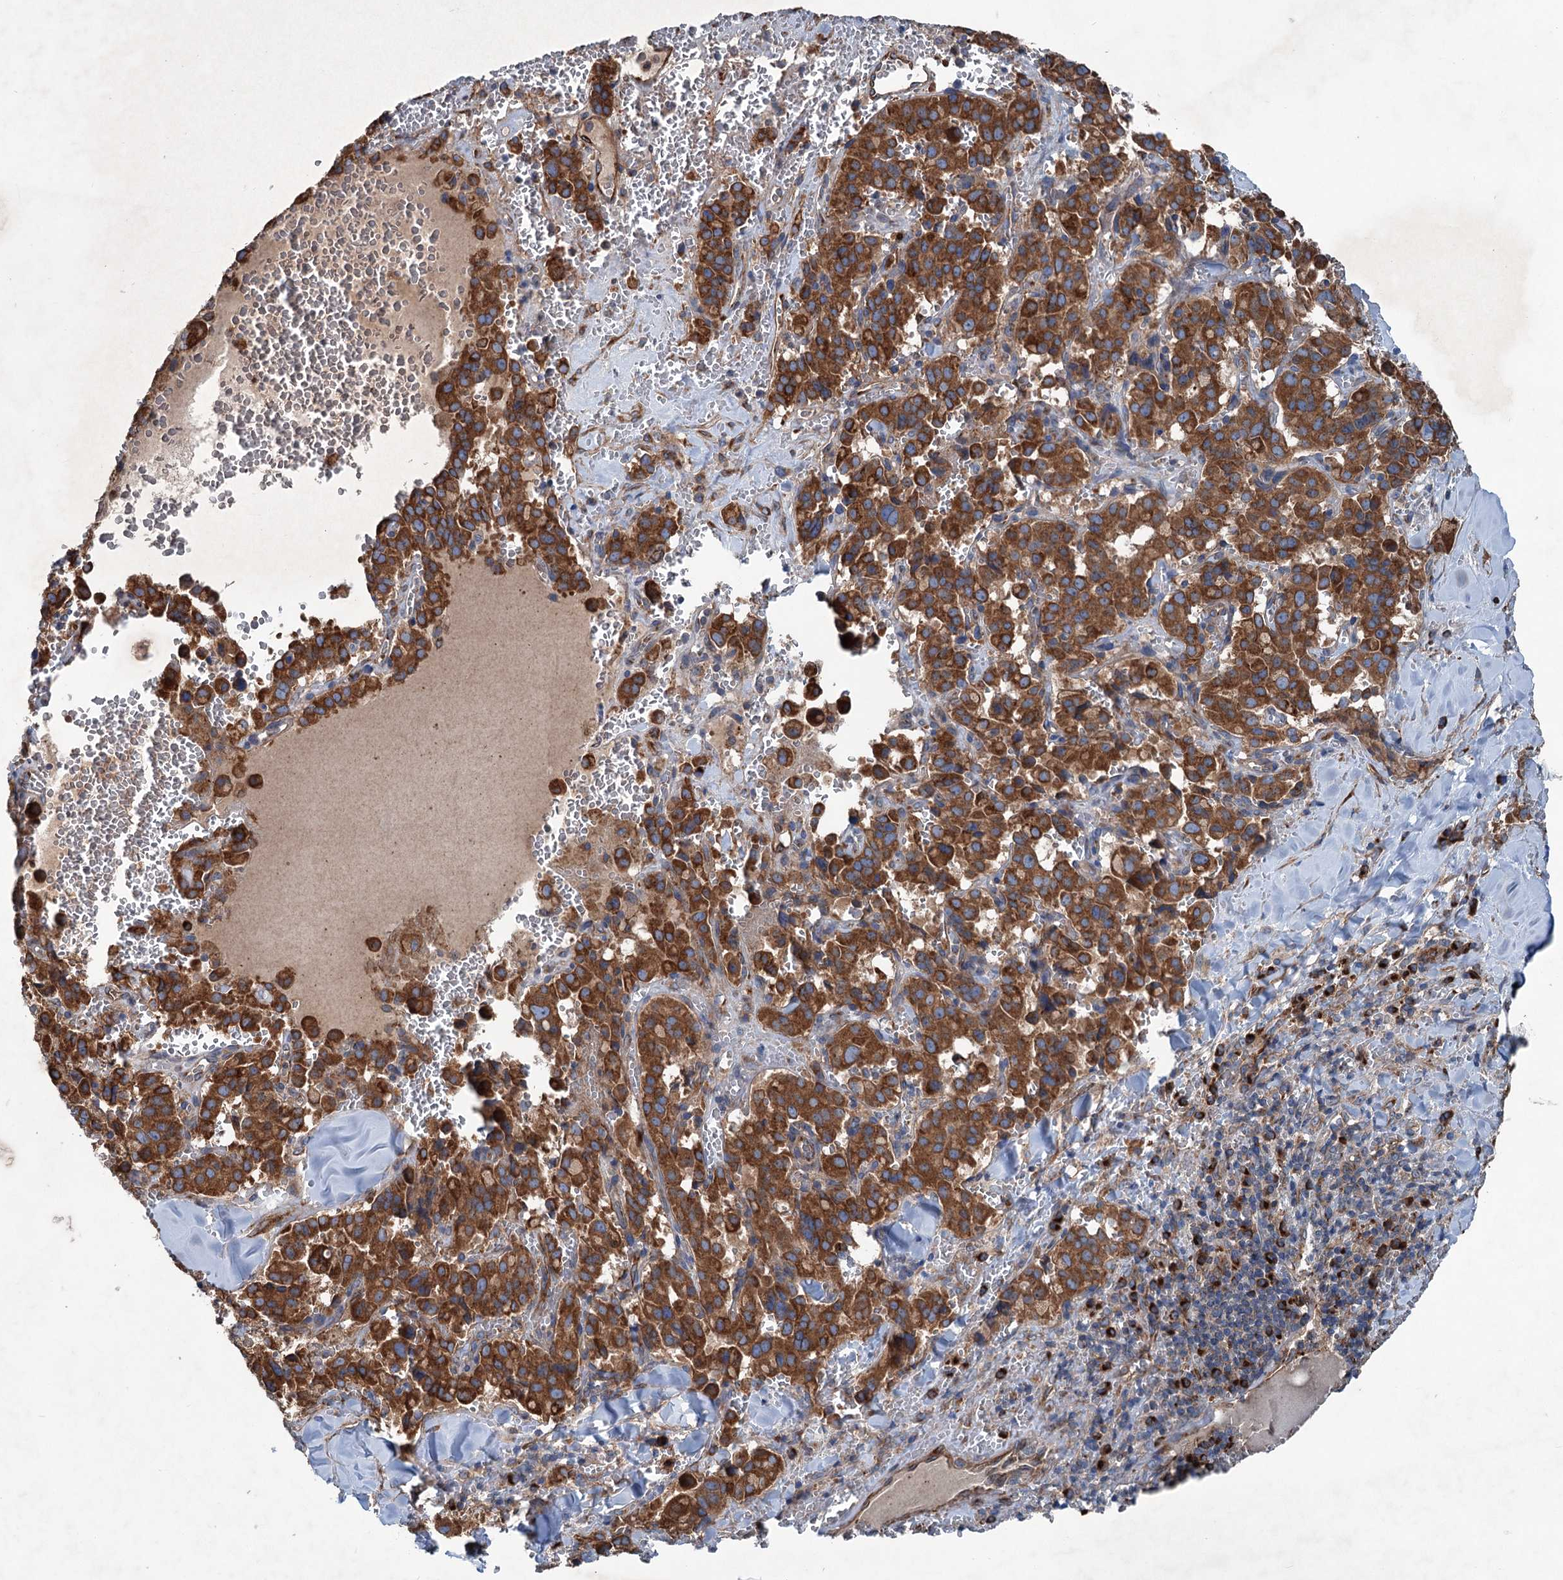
{"staining": {"intensity": "strong", "quantity": ">75%", "location": "cytoplasmic/membranous"}, "tissue": "pancreatic cancer", "cell_type": "Tumor cells", "image_type": "cancer", "snomed": [{"axis": "morphology", "description": "Adenocarcinoma, NOS"}, {"axis": "topography", "description": "Pancreas"}], "caption": "This image shows IHC staining of adenocarcinoma (pancreatic), with high strong cytoplasmic/membranous staining in approximately >75% of tumor cells.", "gene": "CALCOCO1", "patient": {"sex": "male", "age": 65}}